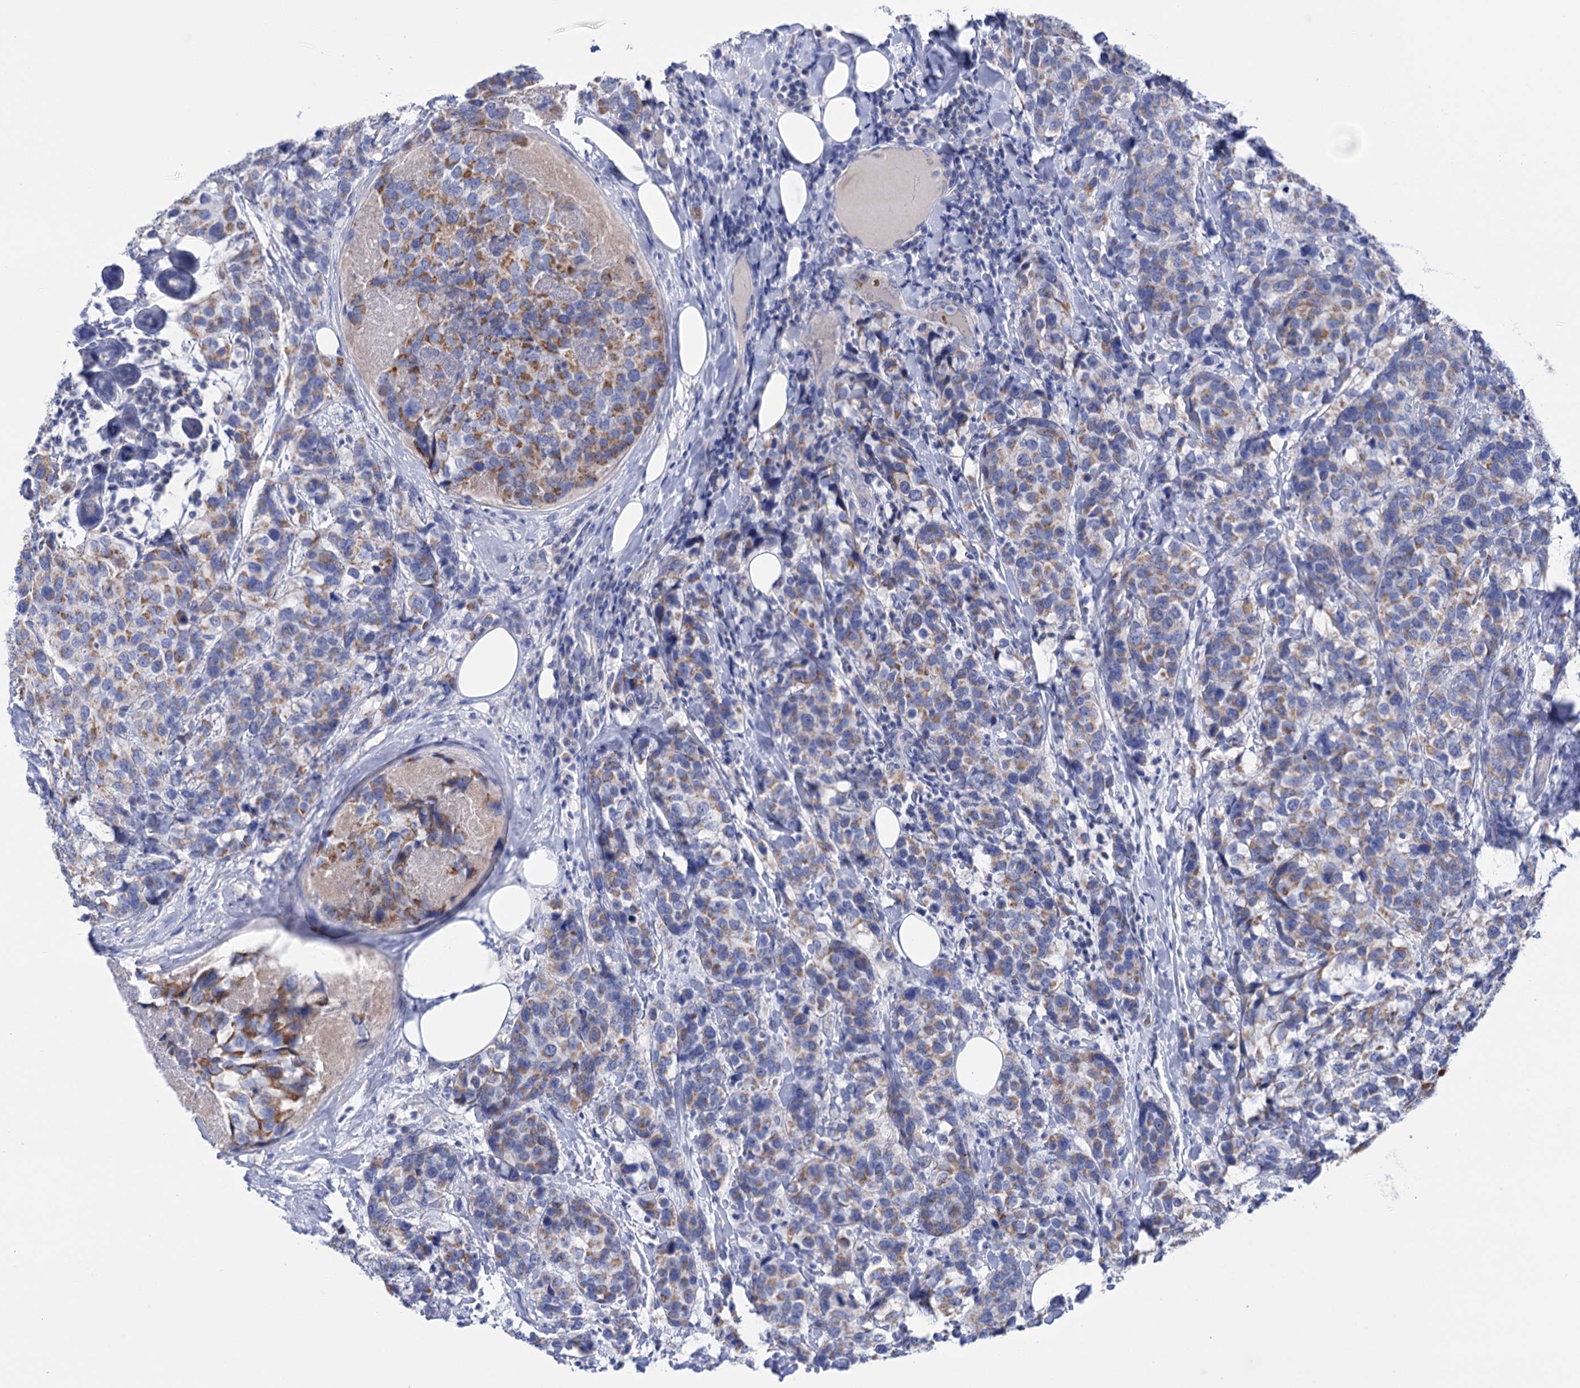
{"staining": {"intensity": "moderate", "quantity": "25%-75%", "location": "cytoplasmic/membranous"}, "tissue": "breast cancer", "cell_type": "Tumor cells", "image_type": "cancer", "snomed": [{"axis": "morphology", "description": "Lobular carcinoma"}, {"axis": "topography", "description": "Breast"}], "caption": "A micrograph of human lobular carcinoma (breast) stained for a protein shows moderate cytoplasmic/membranous brown staining in tumor cells.", "gene": "YARS2", "patient": {"sex": "female", "age": 59}}